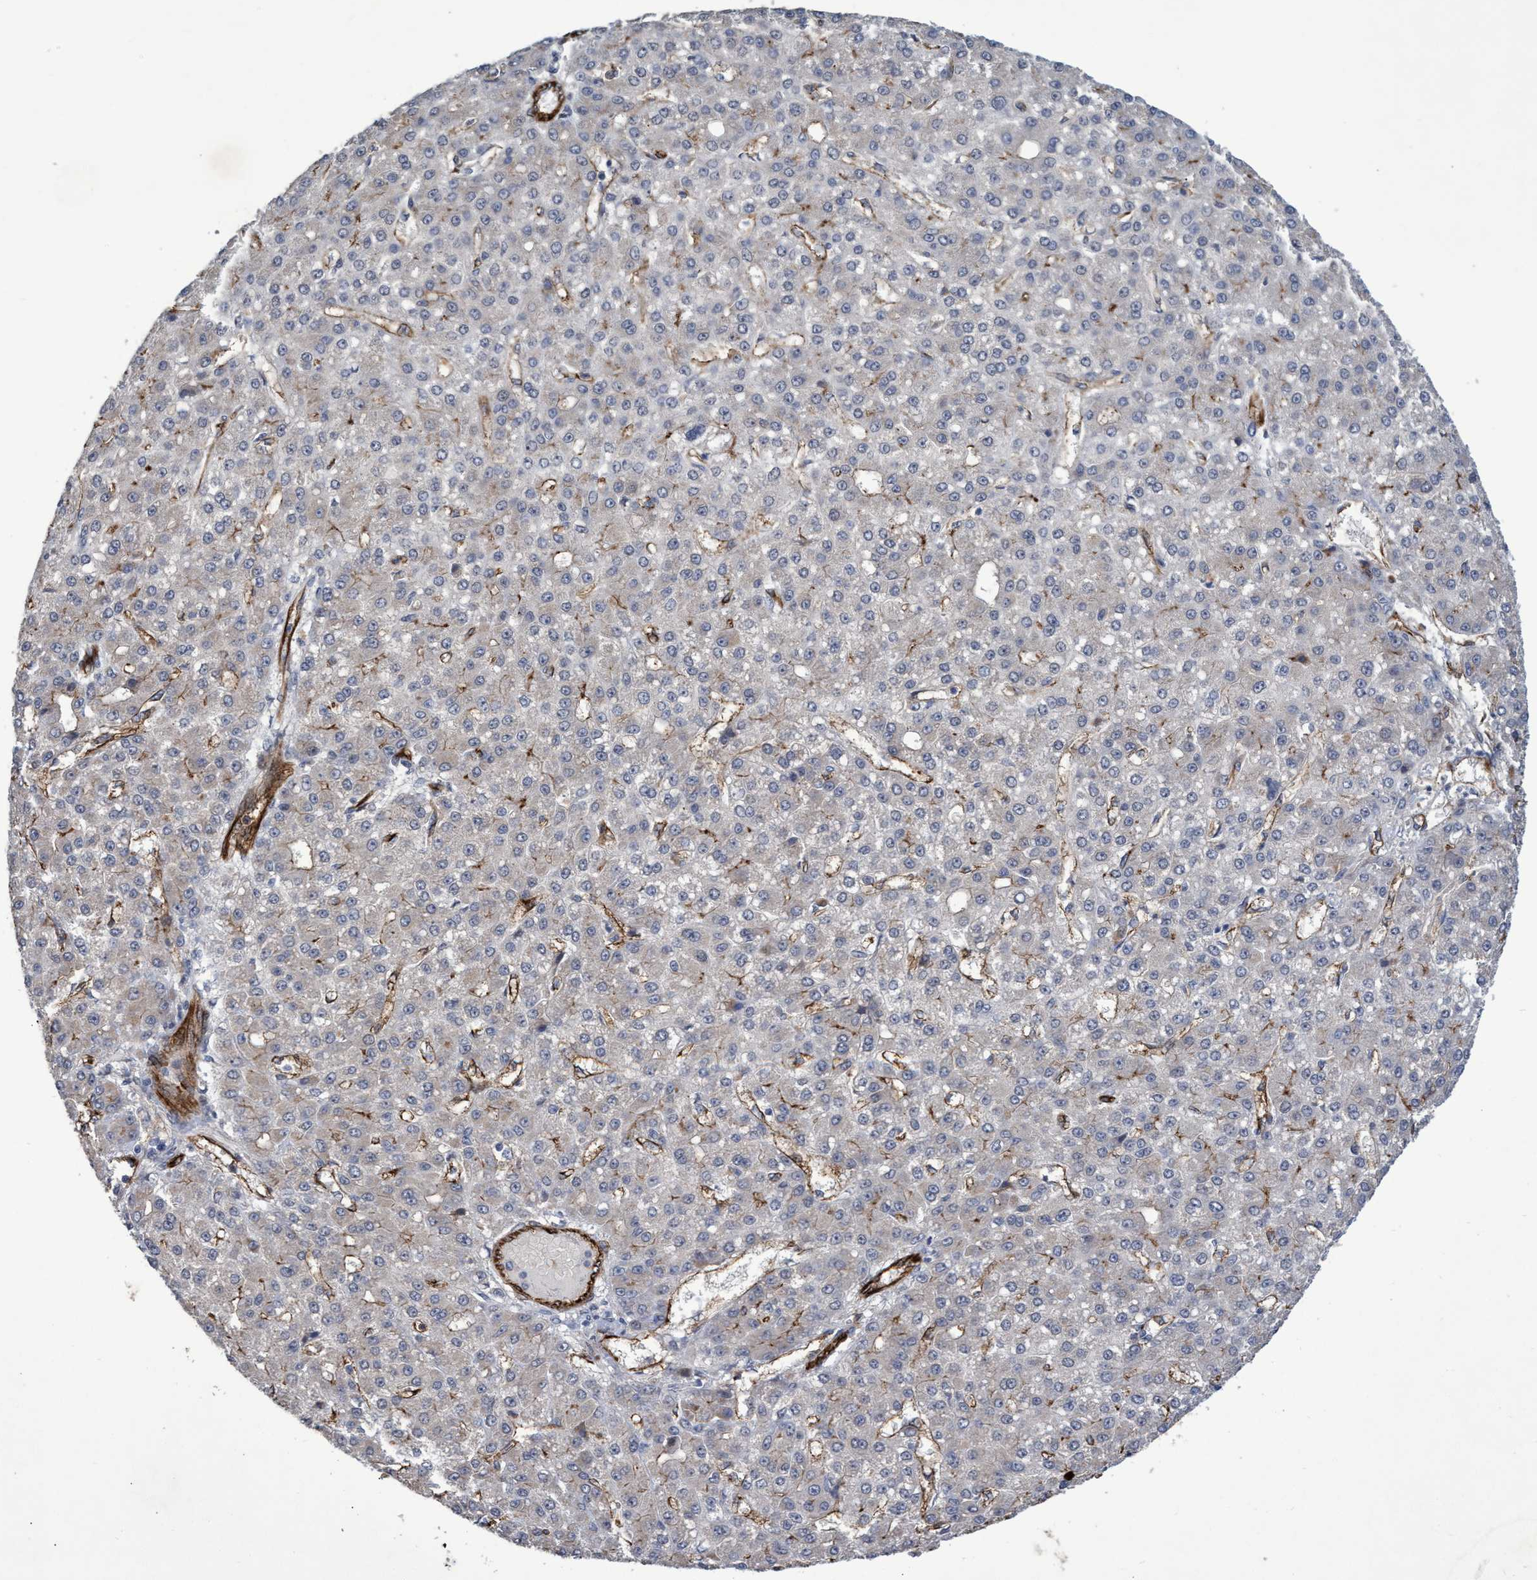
{"staining": {"intensity": "negative", "quantity": "none", "location": "none"}, "tissue": "liver cancer", "cell_type": "Tumor cells", "image_type": "cancer", "snomed": [{"axis": "morphology", "description": "Carcinoma, Hepatocellular, NOS"}, {"axis": "topography", "description": "Liver"}], "caption": "An image of liver hepatocellular carcinoma stained for a protein displays no brown staining in tumor cells. Nuclei are stained in blue.", "gene": "ZNF750", "patient": {"sex": "male", "age": 67}}